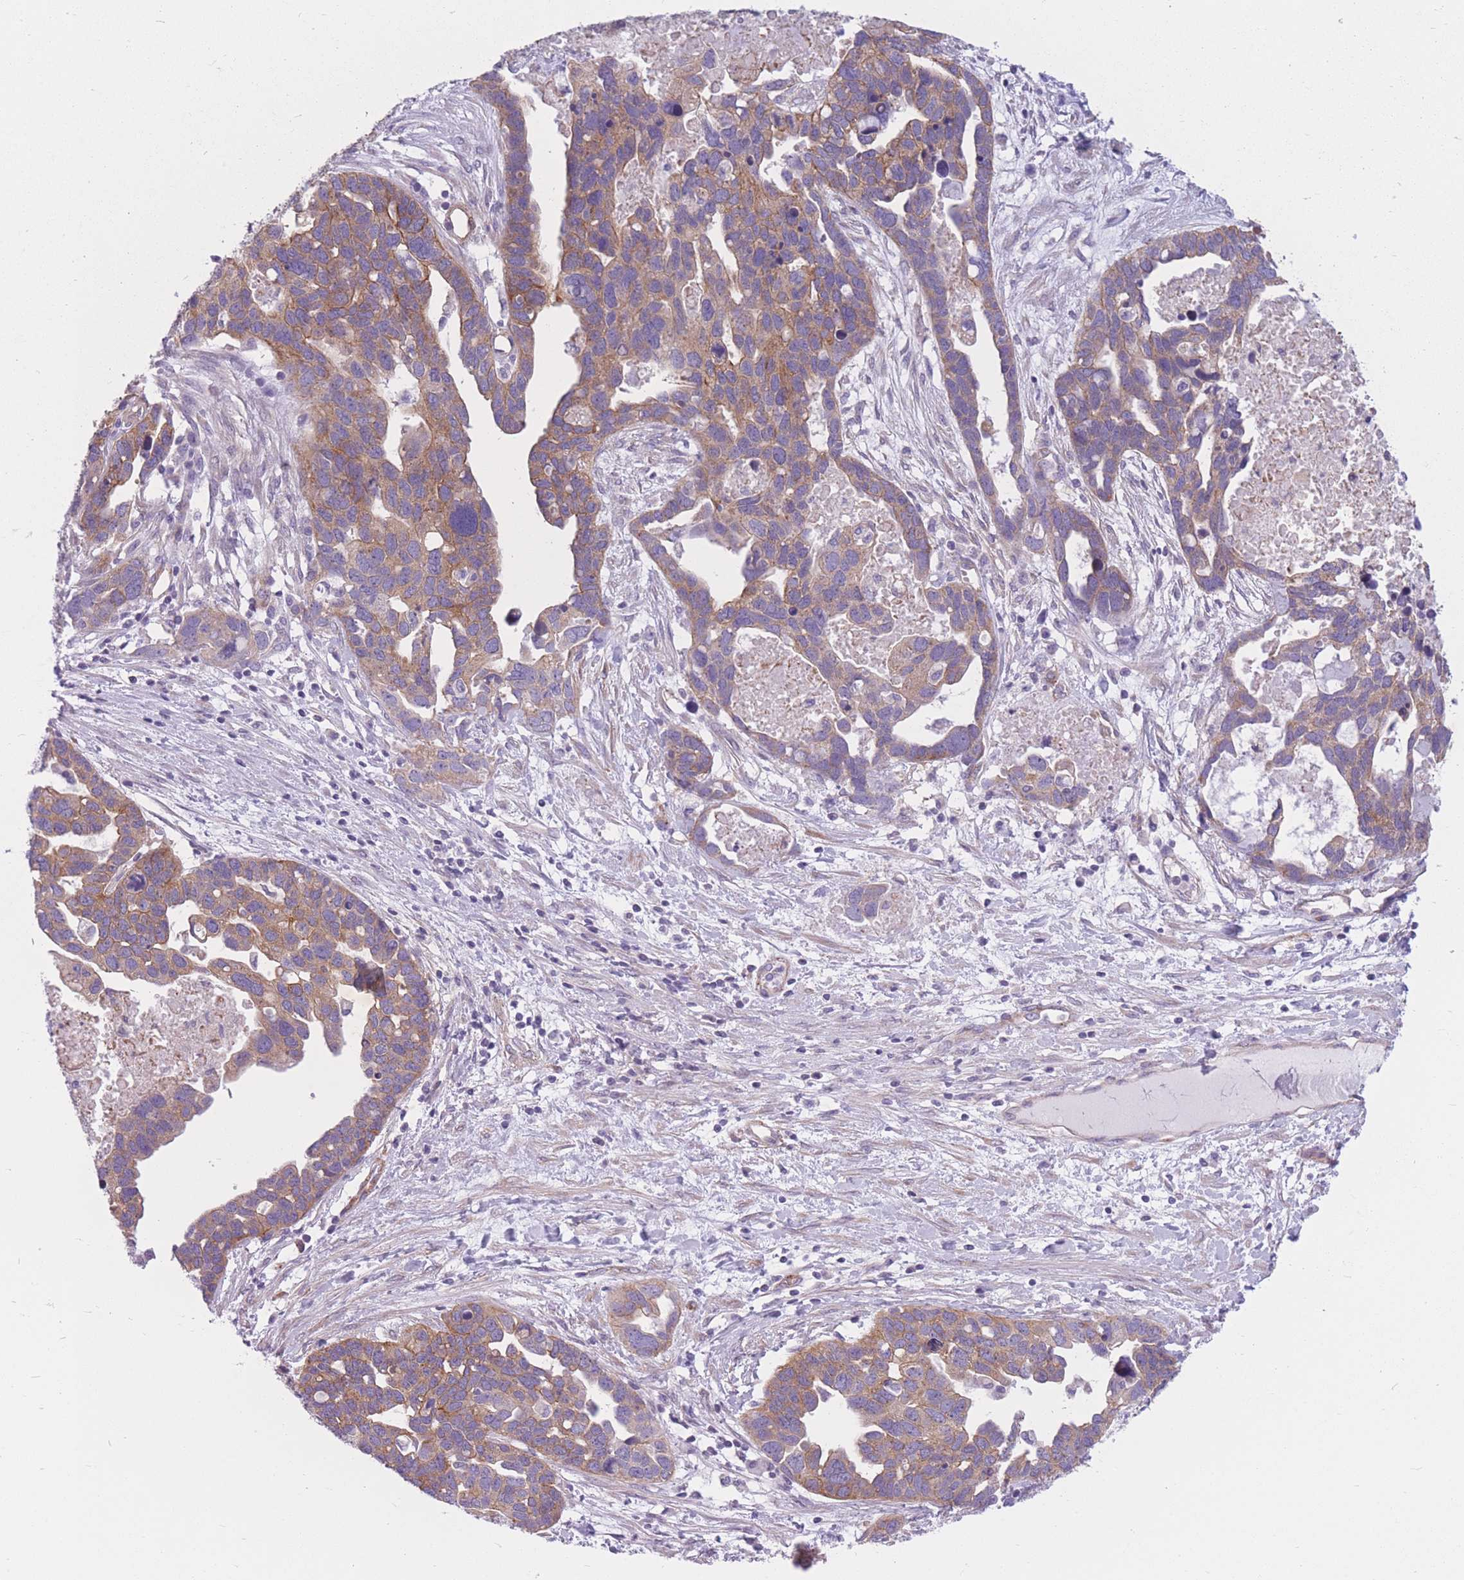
{"staining": {"intensity": "moderate", "quantity": ">75%", "location": "cytoplasmic/membranous"}, "tissue": "ovarian cancer", "cell_type": "Tumor cells", "image_type": "cancer", "snomed": [{"axis": "morphology", "description": "Cystadenocarcinoma, serous, NOS"}, {"axis": "topography", "description": "Ovary"}], "caption": "Ovarian cancer stained with DAB (3,3'-diaminobenzidine) IHC exhibits medium levels of moderate cytoplasmic/membranous staining in approximately >75% of tumor cells.", "gene": "SERPINB3", "patient": {"sex": "female", "age": 54}}